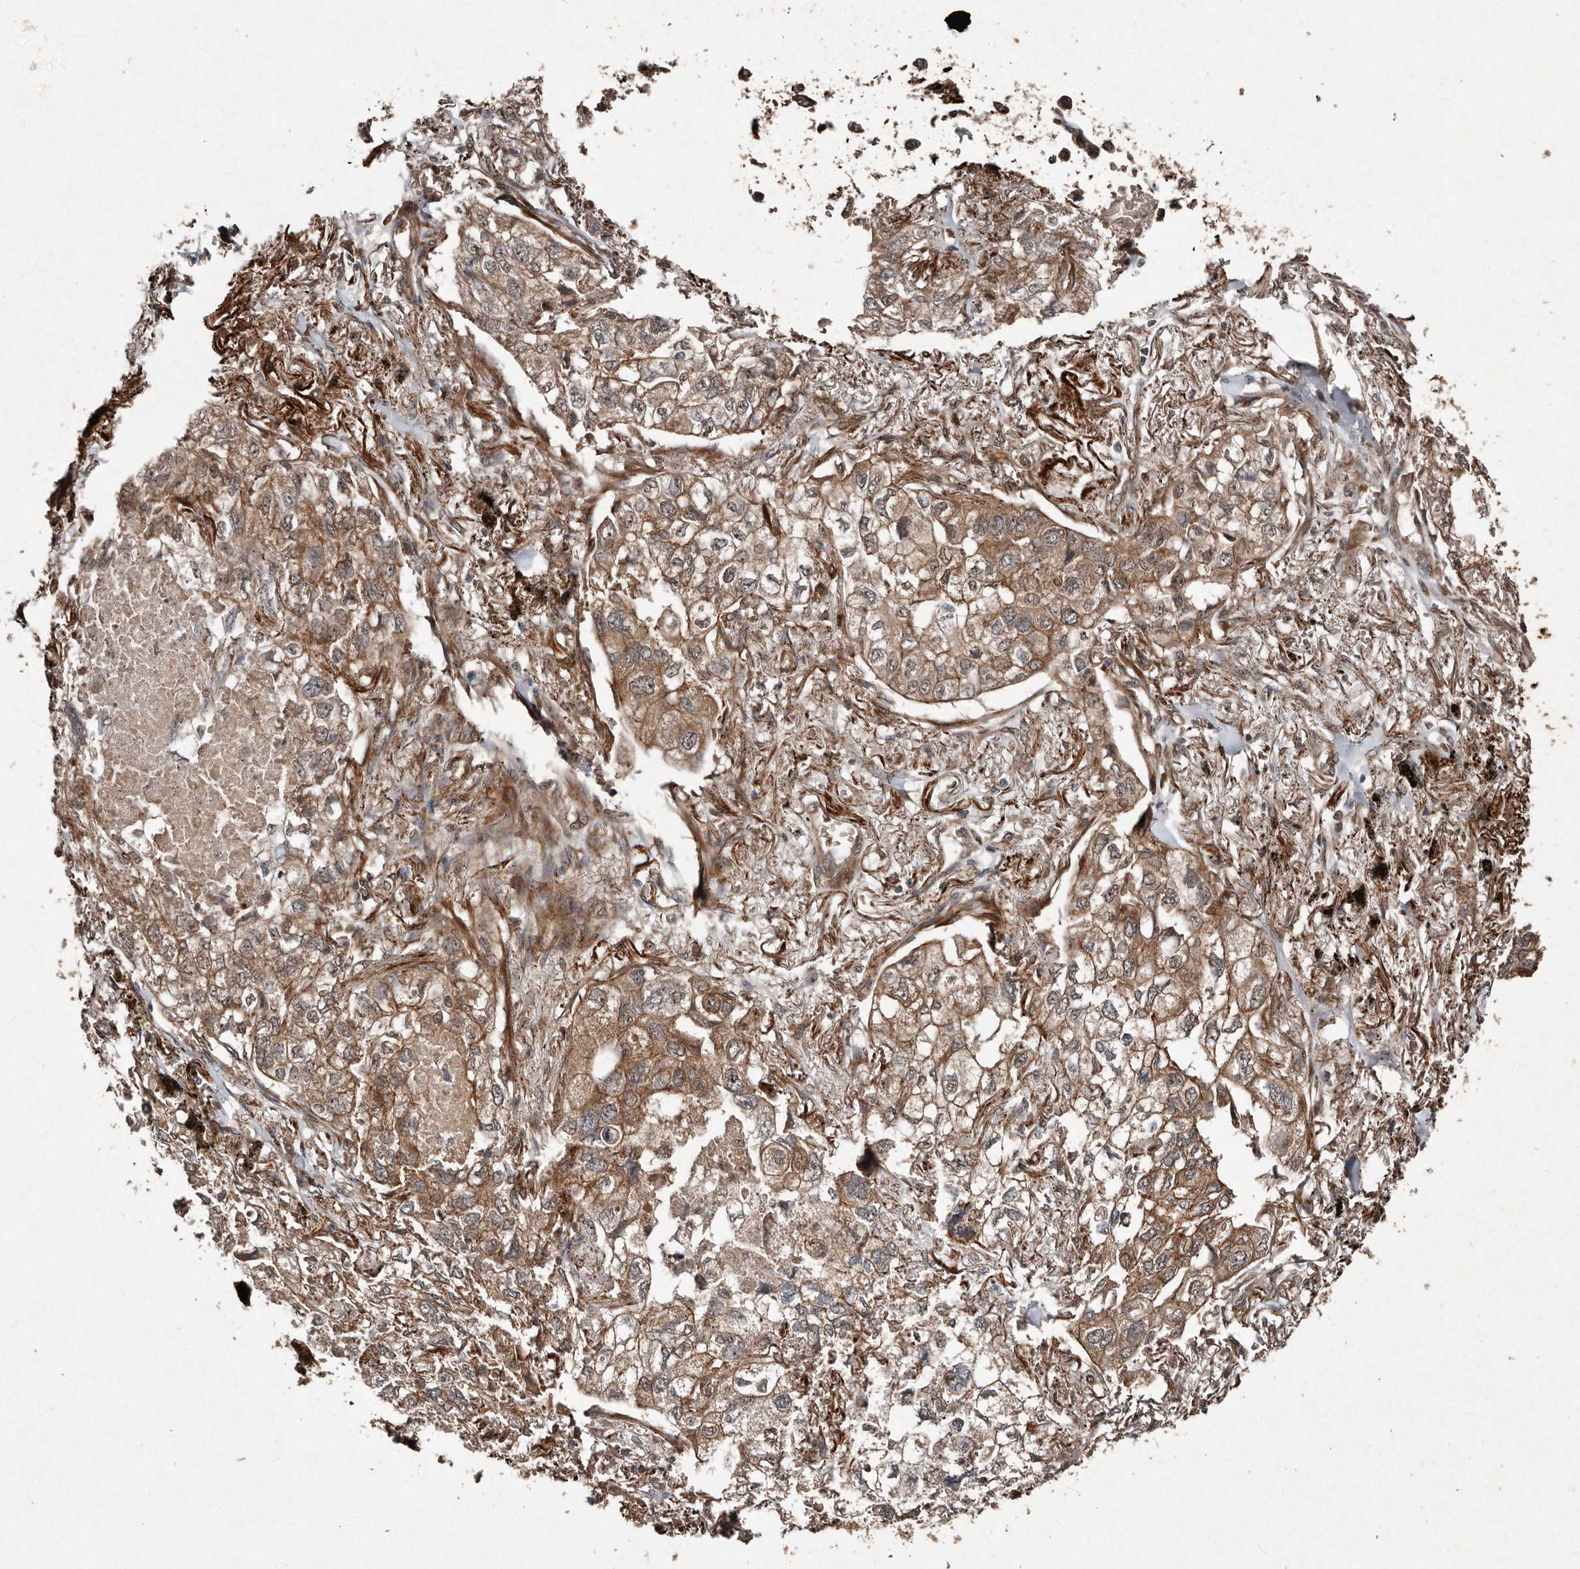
{"staining": {"intensity": "moderate", "quantity": ">75%", "location": "cytoplasmic/membranous"}, "tissue": "lung cancer", "cell_type": "Tumor cells", "image_type": "cancer", "snomed": [{"axis": "morphology", "description": "Adenocarcinoma, NOS"}, {"axis": "topography", "description": "Lung"}], "caption": "Immunohistochemistry (IHC) histopathology image of neoplastic tissue: human lung cancer (adenocarcinoma) stained using immunohistochemistry demonstrates medium levels of moderate protein expression localized specifically in the cytoplasmic/membranous of tumor cells, appearing as a cytoplasmic/membranous brown color.", "gene": "DIP2C", "patient": {"sex": "male", "age": 65}}